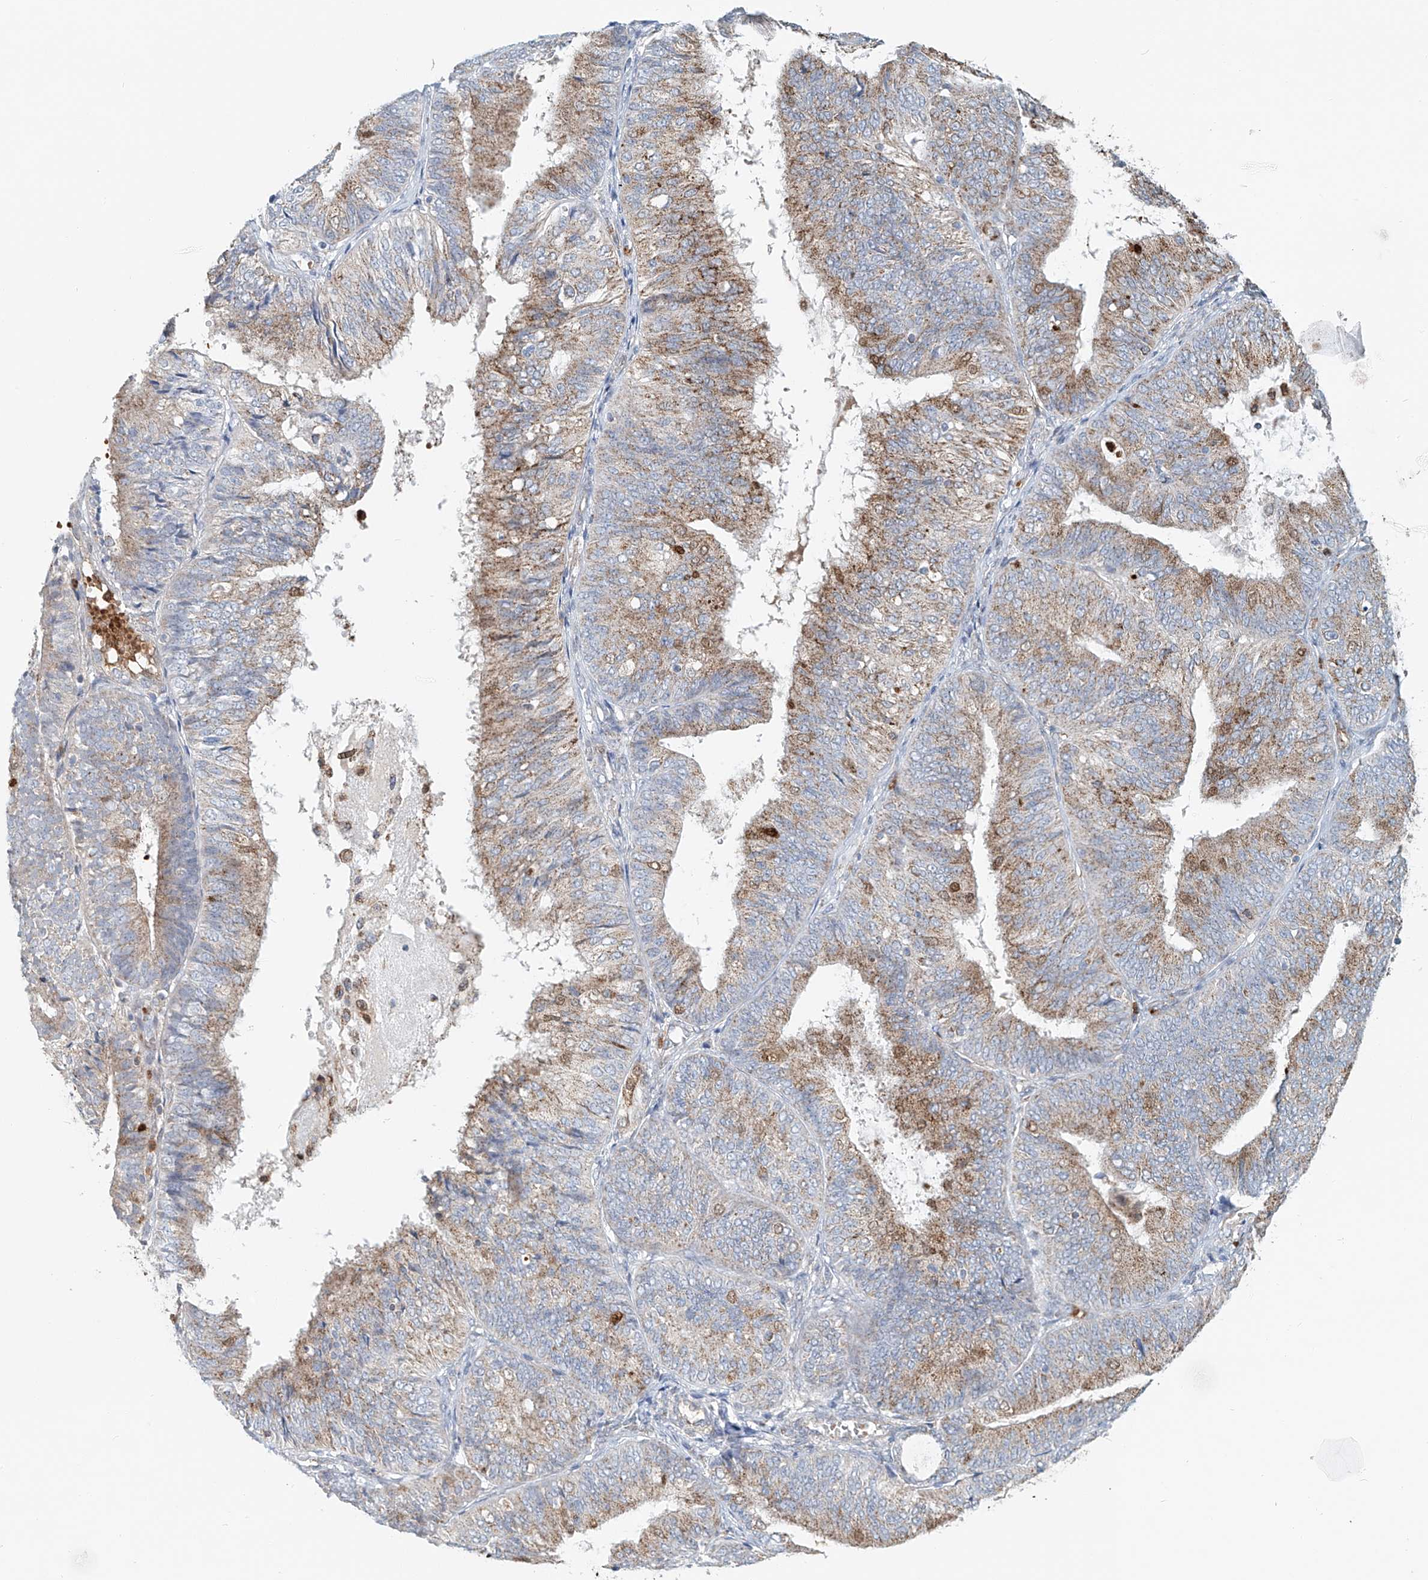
{"staining": {"intensity": "moderate", "quantity": ">75%", "location": "cytoplasmic/membranous"}, "tissue": "endometrial cancer", "cell_type": "Tumor cells", "image_type": "cancer", "snomed": [{"axis": "morphology", "description": "Adenocarcinoma, NOS"}, {"axis": "topography", "description": "Endometrium"}], "caption": "Brown immunohistochemical staining in adenocarcinoma (endometrial) demonstrates moderate cytoplasmic/membranous staining in about >75% of tumor cells.", "gene": "PTPRA", "patient": {"sex": "female", "age": 58}}